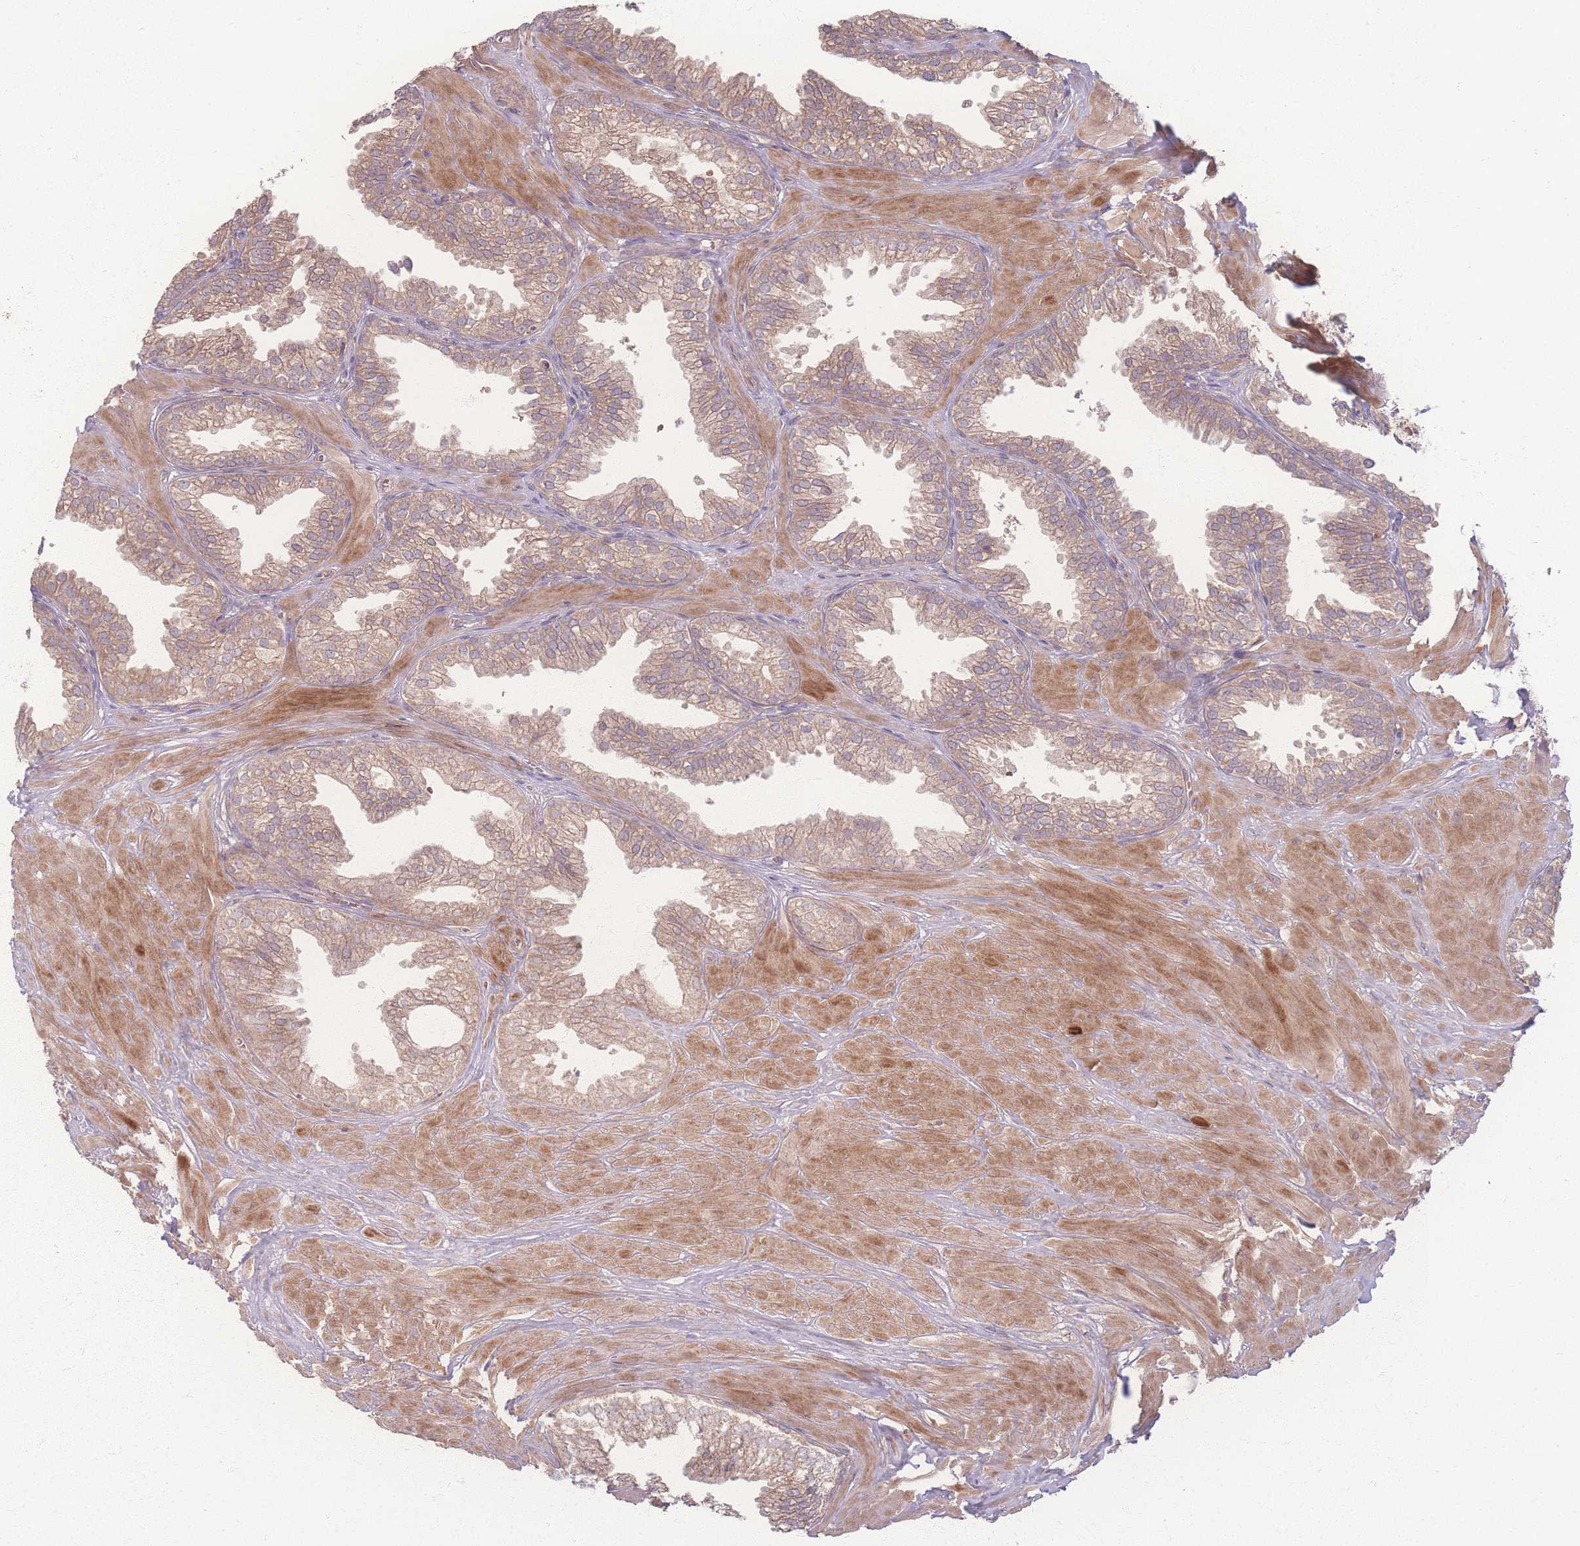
{"staining": {"intensity": "moderate", "quantity": ">75%", "location": "cytoplasmic/membranous"}, "tissue": "prostate", "cell_type": "Glandular cells", "image_type": "normal", "snomed": [{"axis": "morphology", "description": "Normal tissue, NOS"}, {"axis": "topography", "description": "Prostate"}, {"axis": "topography", "description": "Peripheral nerve tissue"}], "caption": "This image shows immunohistochemistry staining of normal prostate, with medium moderate cytoplasmic/membranous expression in about >75% of glandular cells.", "gene": "INSR", "patient": {"sex": "male", "age": 55}}